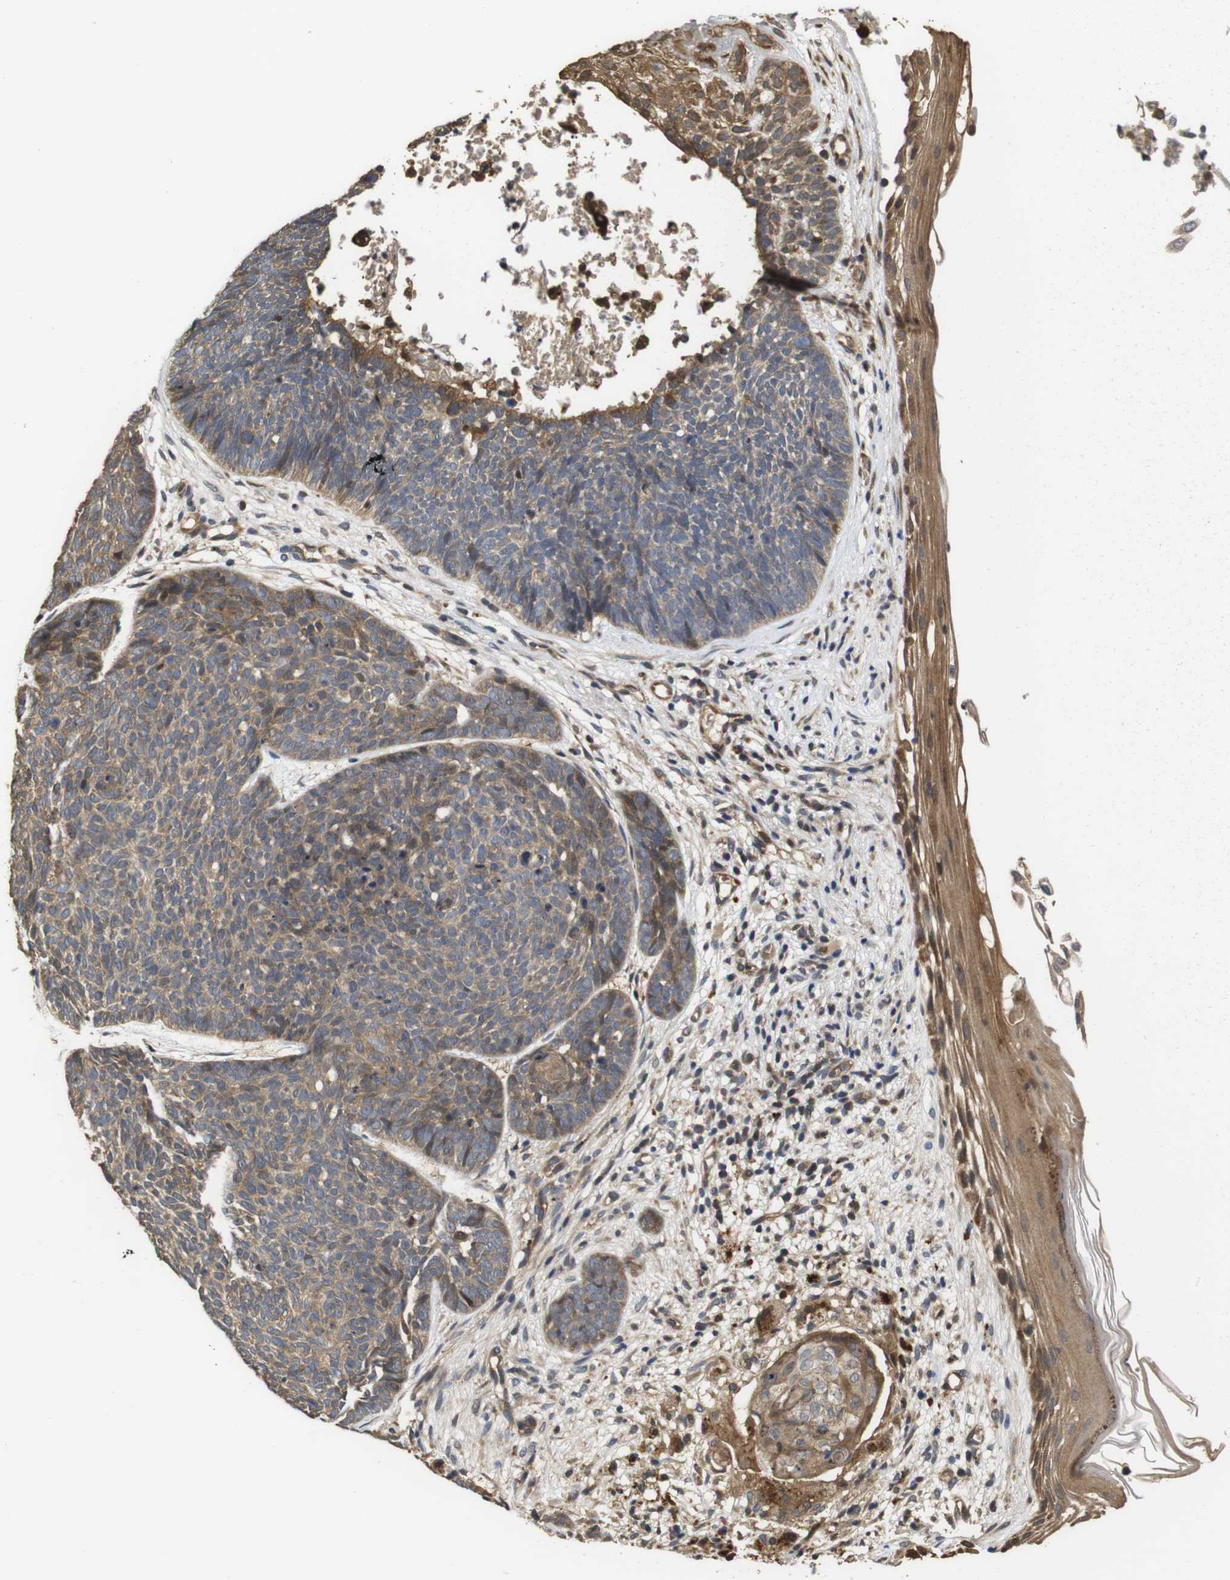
{"staining": {"intensity": "moderate", "quantity": ">75%", "location": "cytoplasmic/membranous"}, "tissue": "skin cancer", "cell_type": "Tumor cells", "image_type": "cancer", "snomed": [{"axis": "morphology", "description": "Basal cell carcinoma"}, {"axis": "topography", "description": "Skin"}], "caption": "DAB immunohistochemical staining of basal cell carcinoma (skin) shows moderate cytoplasmic/membranous protein staining in about >75% of tumor cells.", "gene": "PTPN14", "patient": {"sex": "female", "age": 70}}